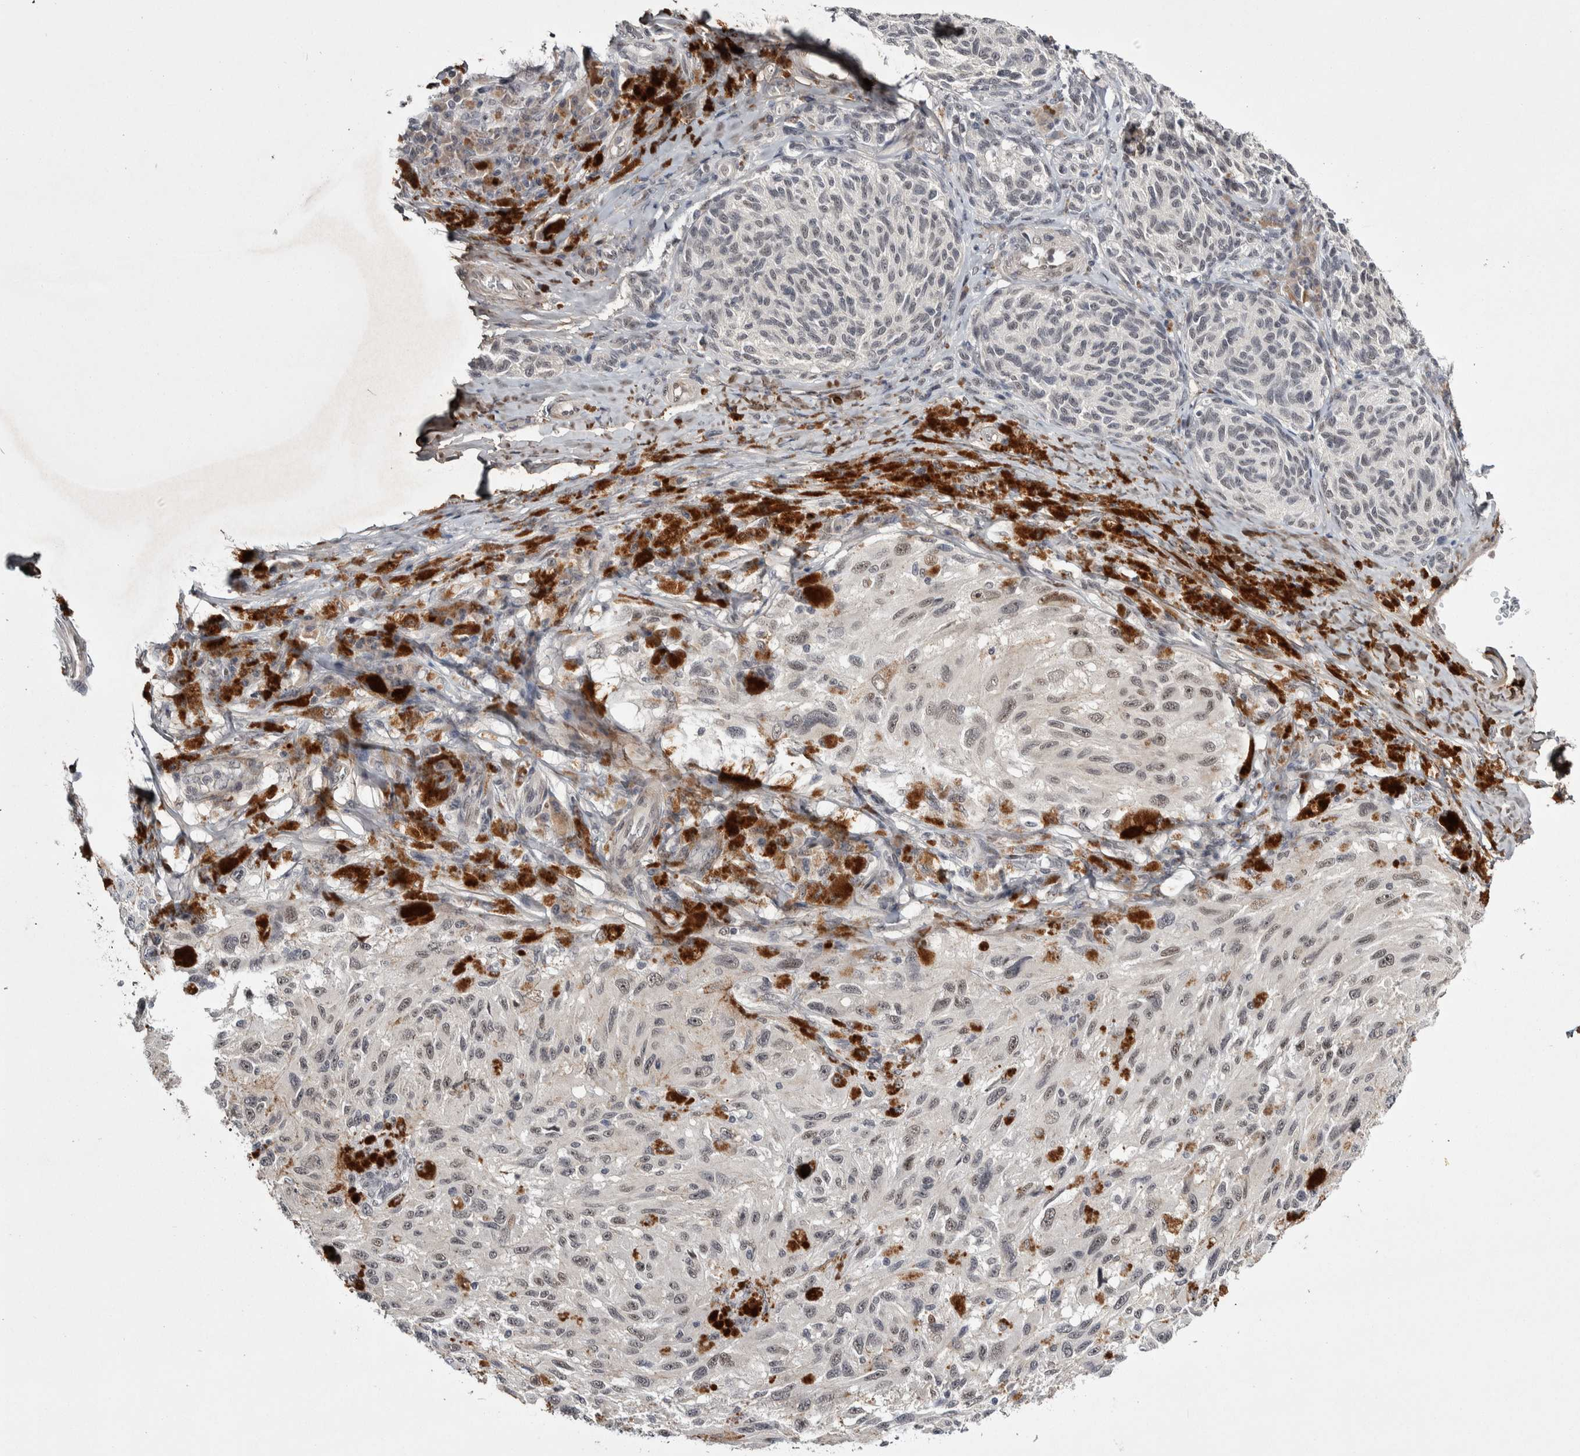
{"staining": {"intensity": "weak", "quantity": "25%-75%", "location": "nuclear"}, "tissue": "melanoma", "cell_type": "Tumor cells", "image_type": "cancer", "snomed": [{"axis": "morphology", "description": "Malignant melanoma, NOS"}, {"axis": "topography", "description": "Skin"}], "caption": "The immunohistochemical stain highlights weak nuclear expression in tumor cells of melanoma tissue.", "gene": "ASPN", "patient": {"sex": "female", "age": 73}}